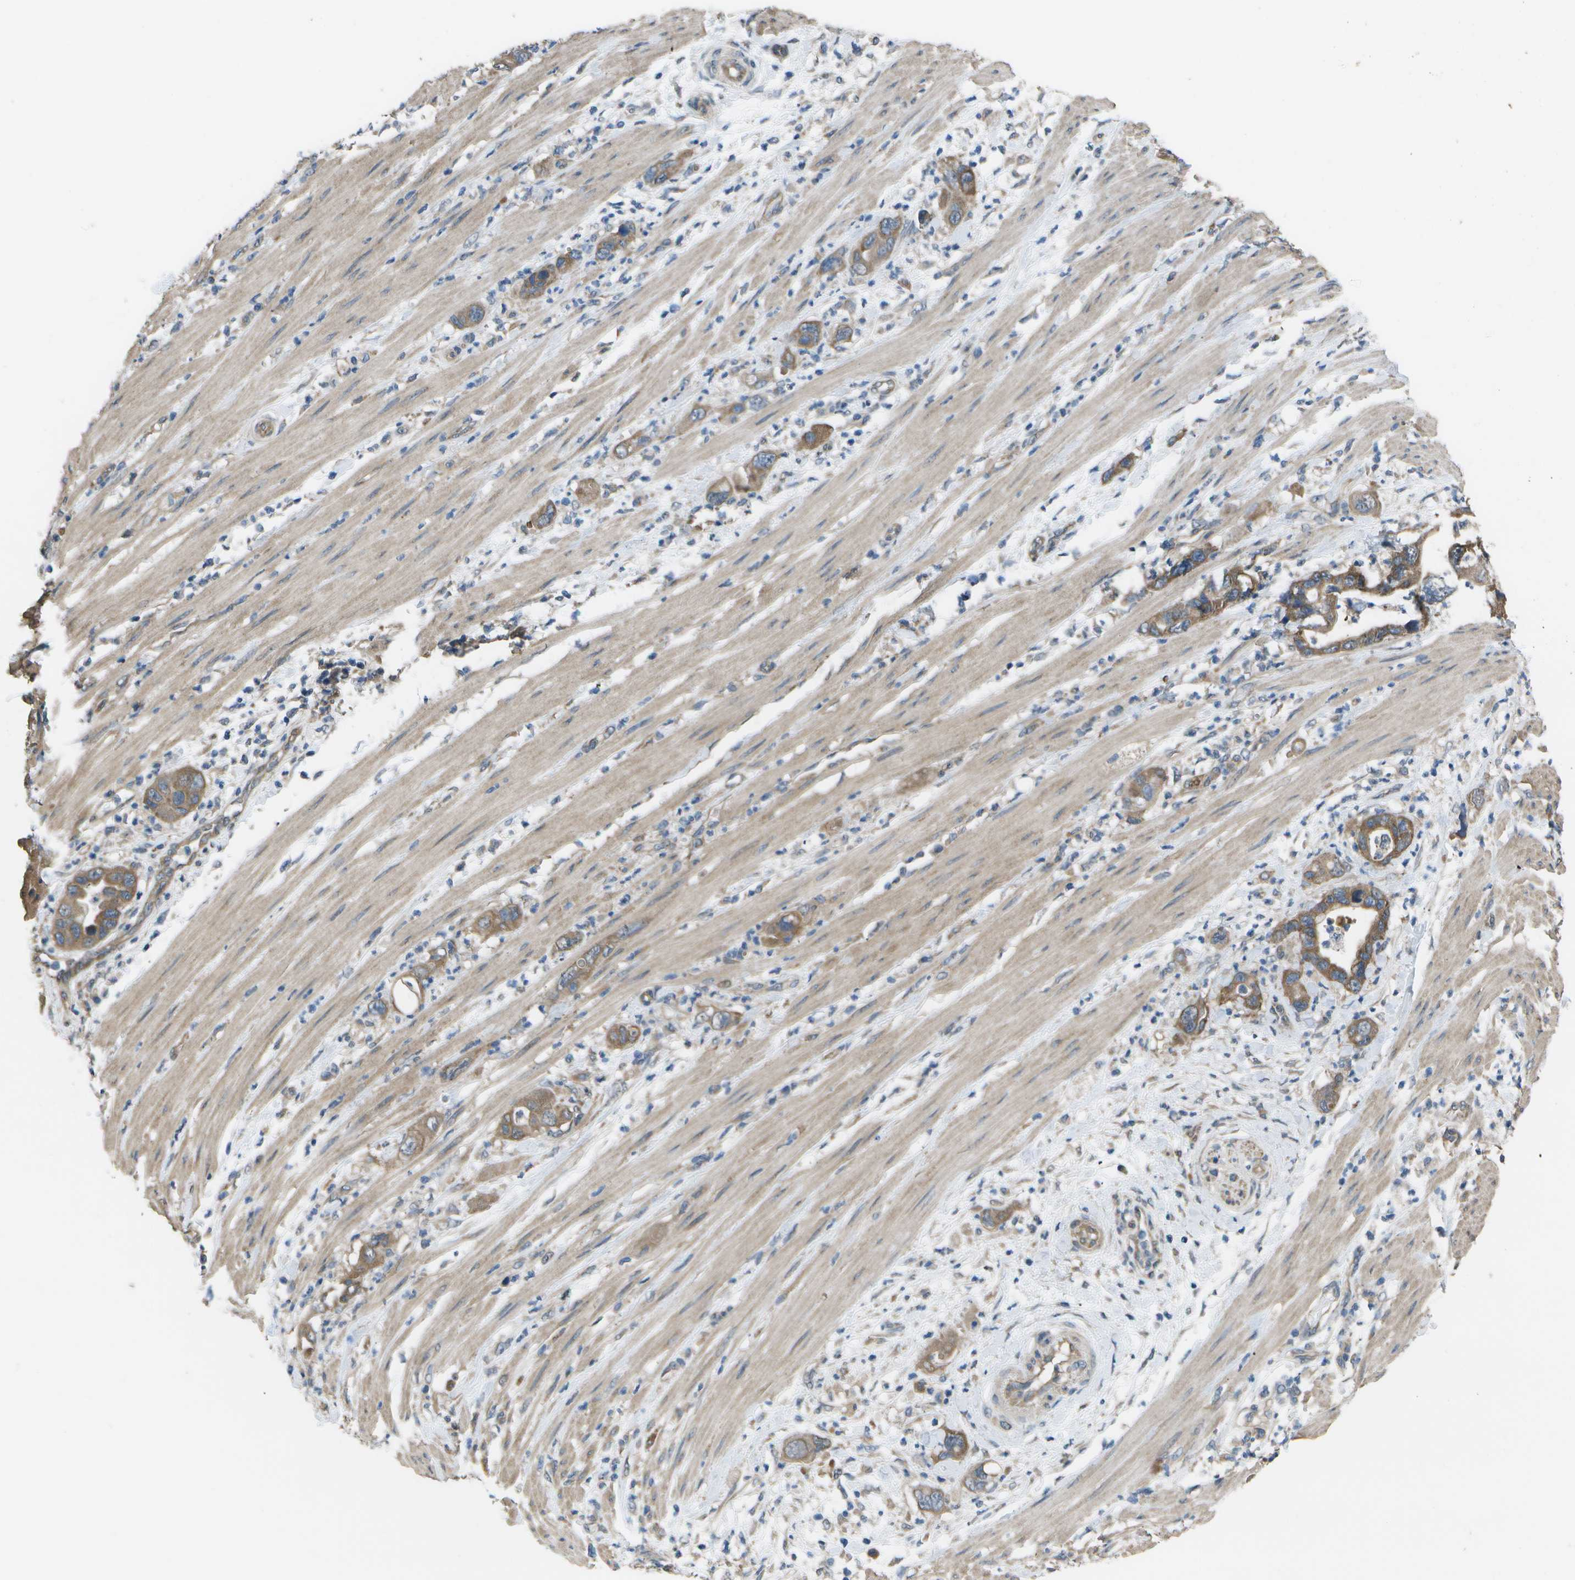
{"staining": {"intensity": "moderate", "quantity": ">75%", "location": "cytoplasmic/membranous"}, "tissue": "pancreatic cancer", "cell_type": "Tumor cells", "image_type": "cancer", "snomed": [{"axis": "morphology", "description": "Adenocarcinoma, NOS"}, {"axis": "topography", "description": "Pancreas"}], "caption": "The micrograph reveals staining of pancreatic adenocarcinoma, revealing moderate cytoplasmic/membranous protein expression (brown color) within tumor cells.", "gene": "CLNS1A", "patient": {"sex": "female", "age": 71}}